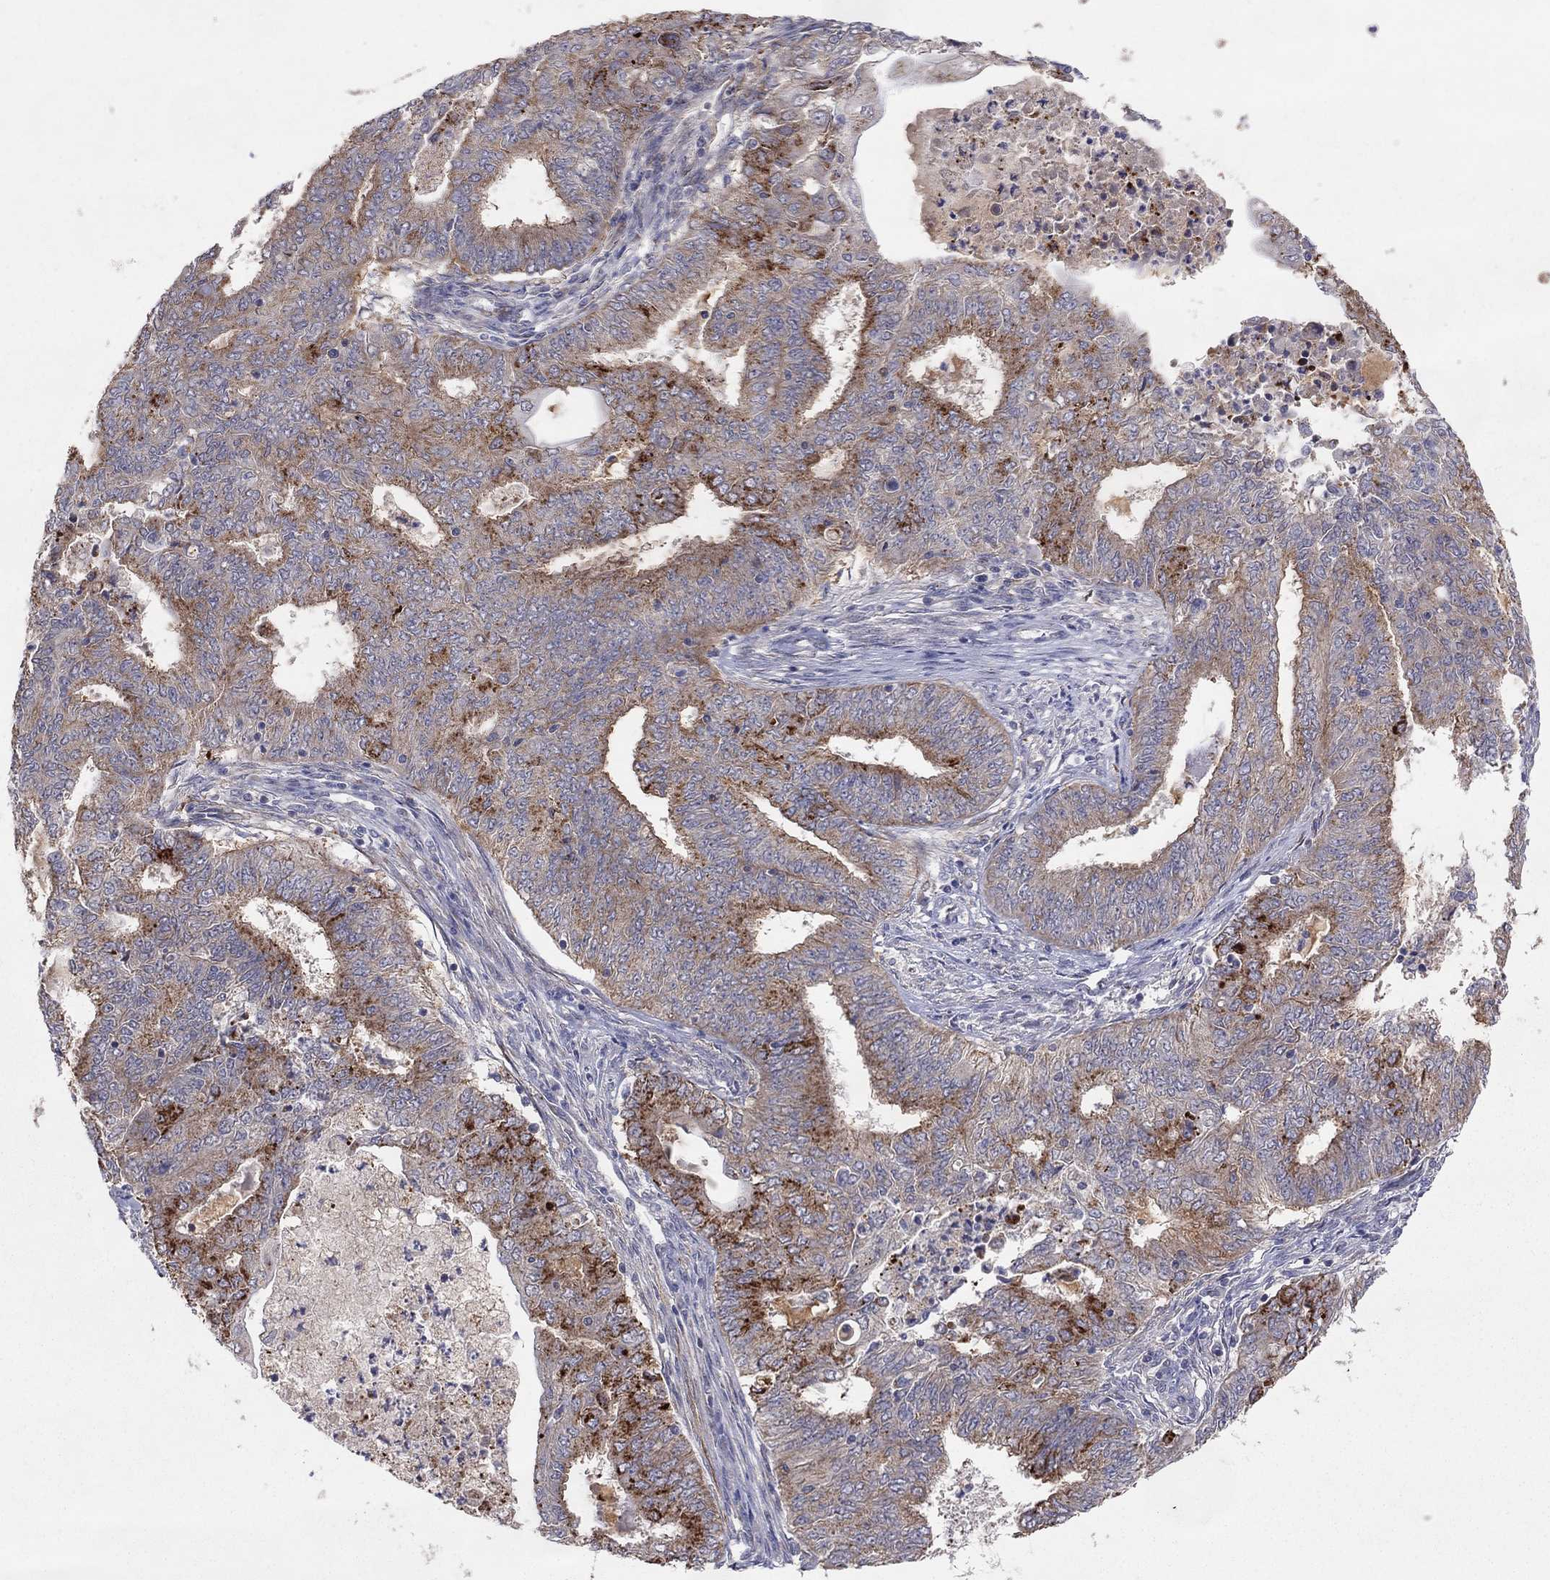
{"staining": {"intensity": "strong", "quantity": "25%-75%", "location": "cytoplasmic/membranous"}, "tissue": "endometrial cancer", "cell_type": "Tumor cells", "image_type": "cancer", "snomed": [{"axis": "morphology", "description": "Adenocarcinoma, NOS"}, {"axis": "topography", "description": "Endometrium"}], "caption": "Tumor cells display high levels of strong cytoplasmic/membranous positivity in about 25%-75% of cells in endometrial cancer. (brown staining indicates protein expression, while blue staining denotes nuclei).", "gene": "CRACDL", "patient": {"sex": "female", "age": 62}}